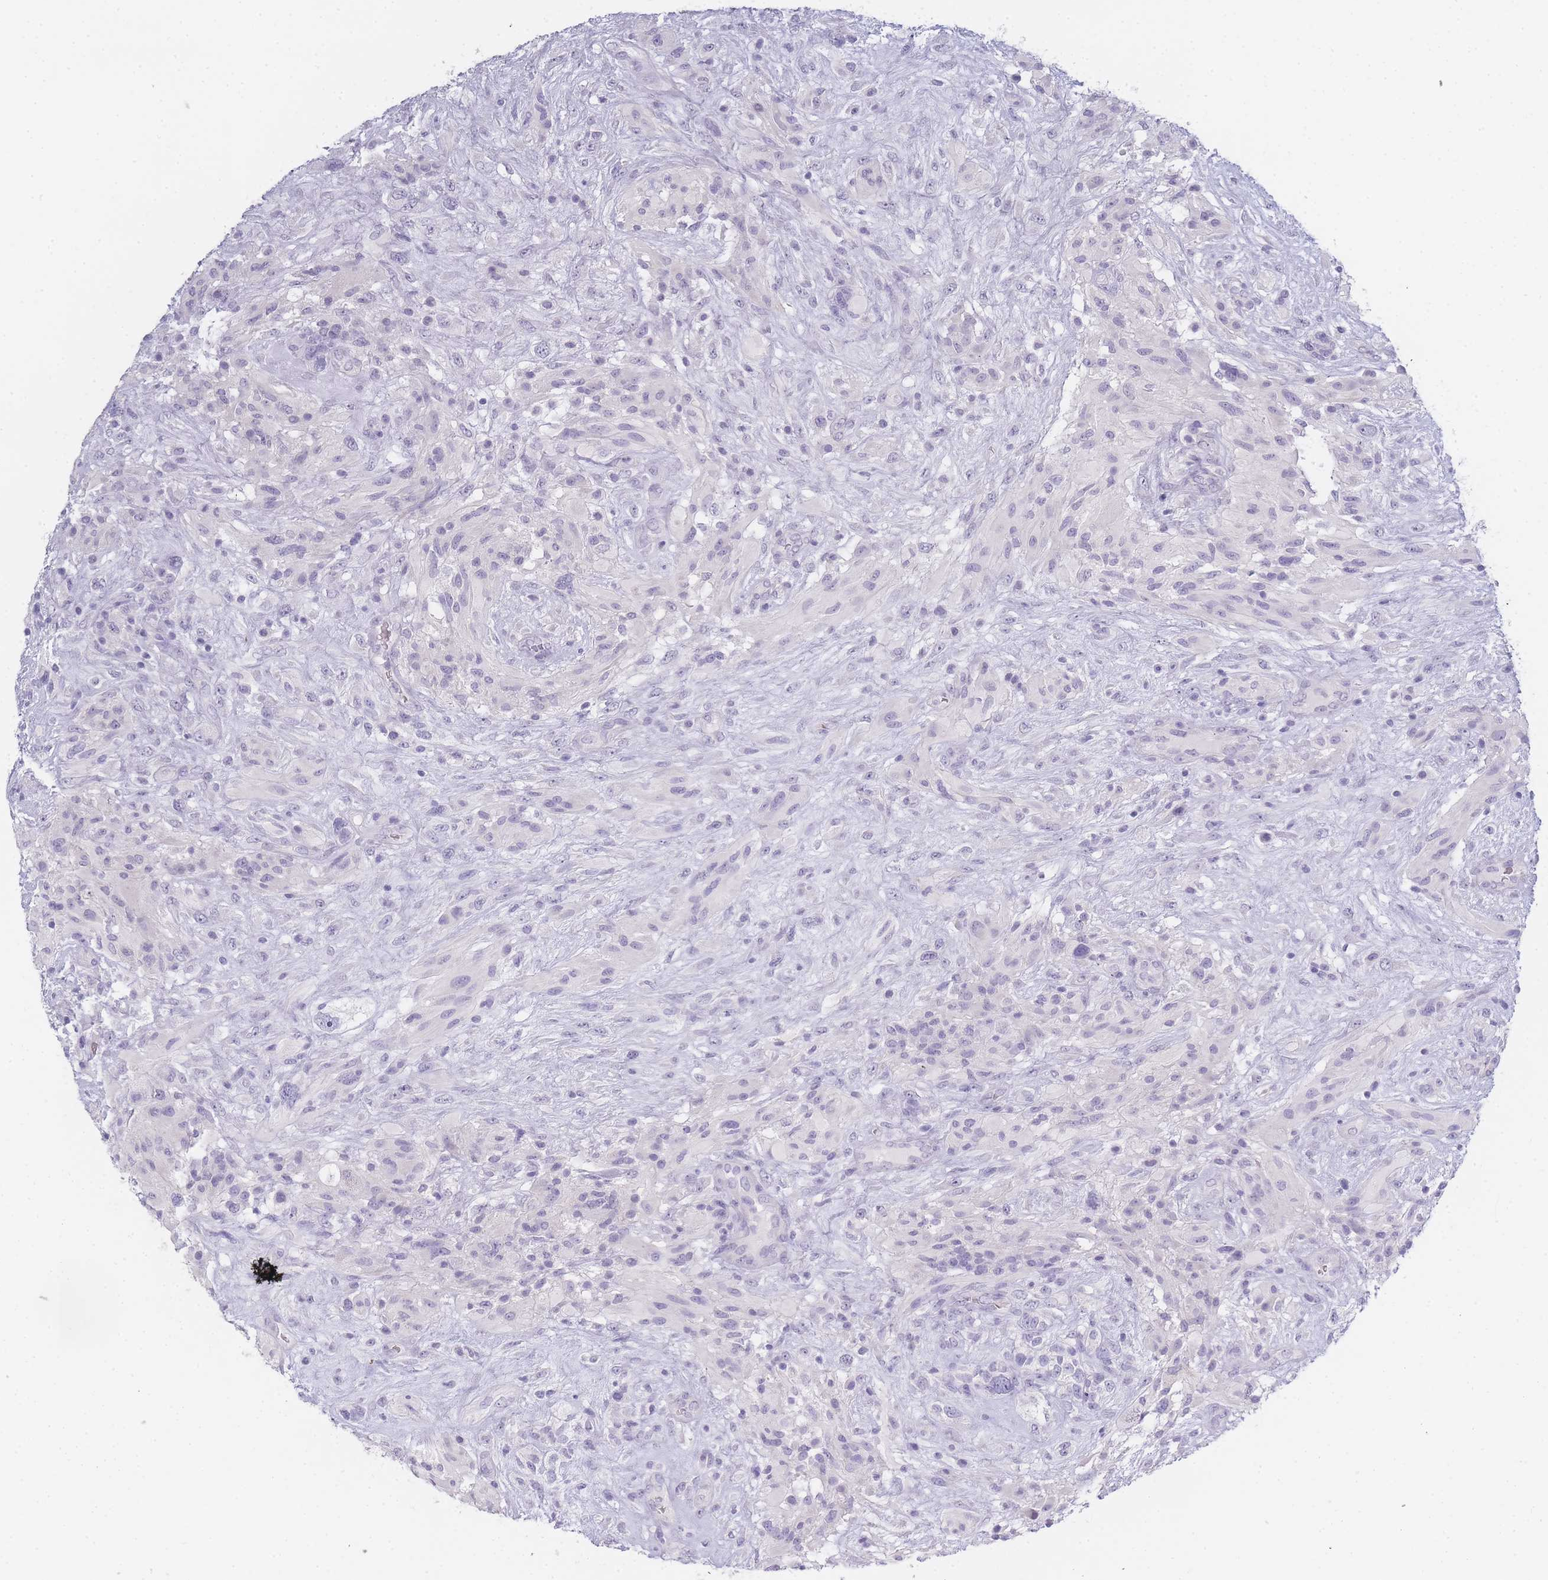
{"staining": {"intensity": "negative", "quantity": "none", "location": "none"}, "tissue": "glioma", "cell_type": "Tumor cells", "image_type": "cancer", "snomed": [{"axis": "morphology", "description": "Glioma, malignant, High grade"}, {"axis": "topography", "description": "Brain"}], "caption": "Image shows no protein positivity in tumor cells of malignant glioma (high-grade) tissue.", "gene": "INS", "patient": {"sex": "male", "age": 61}}